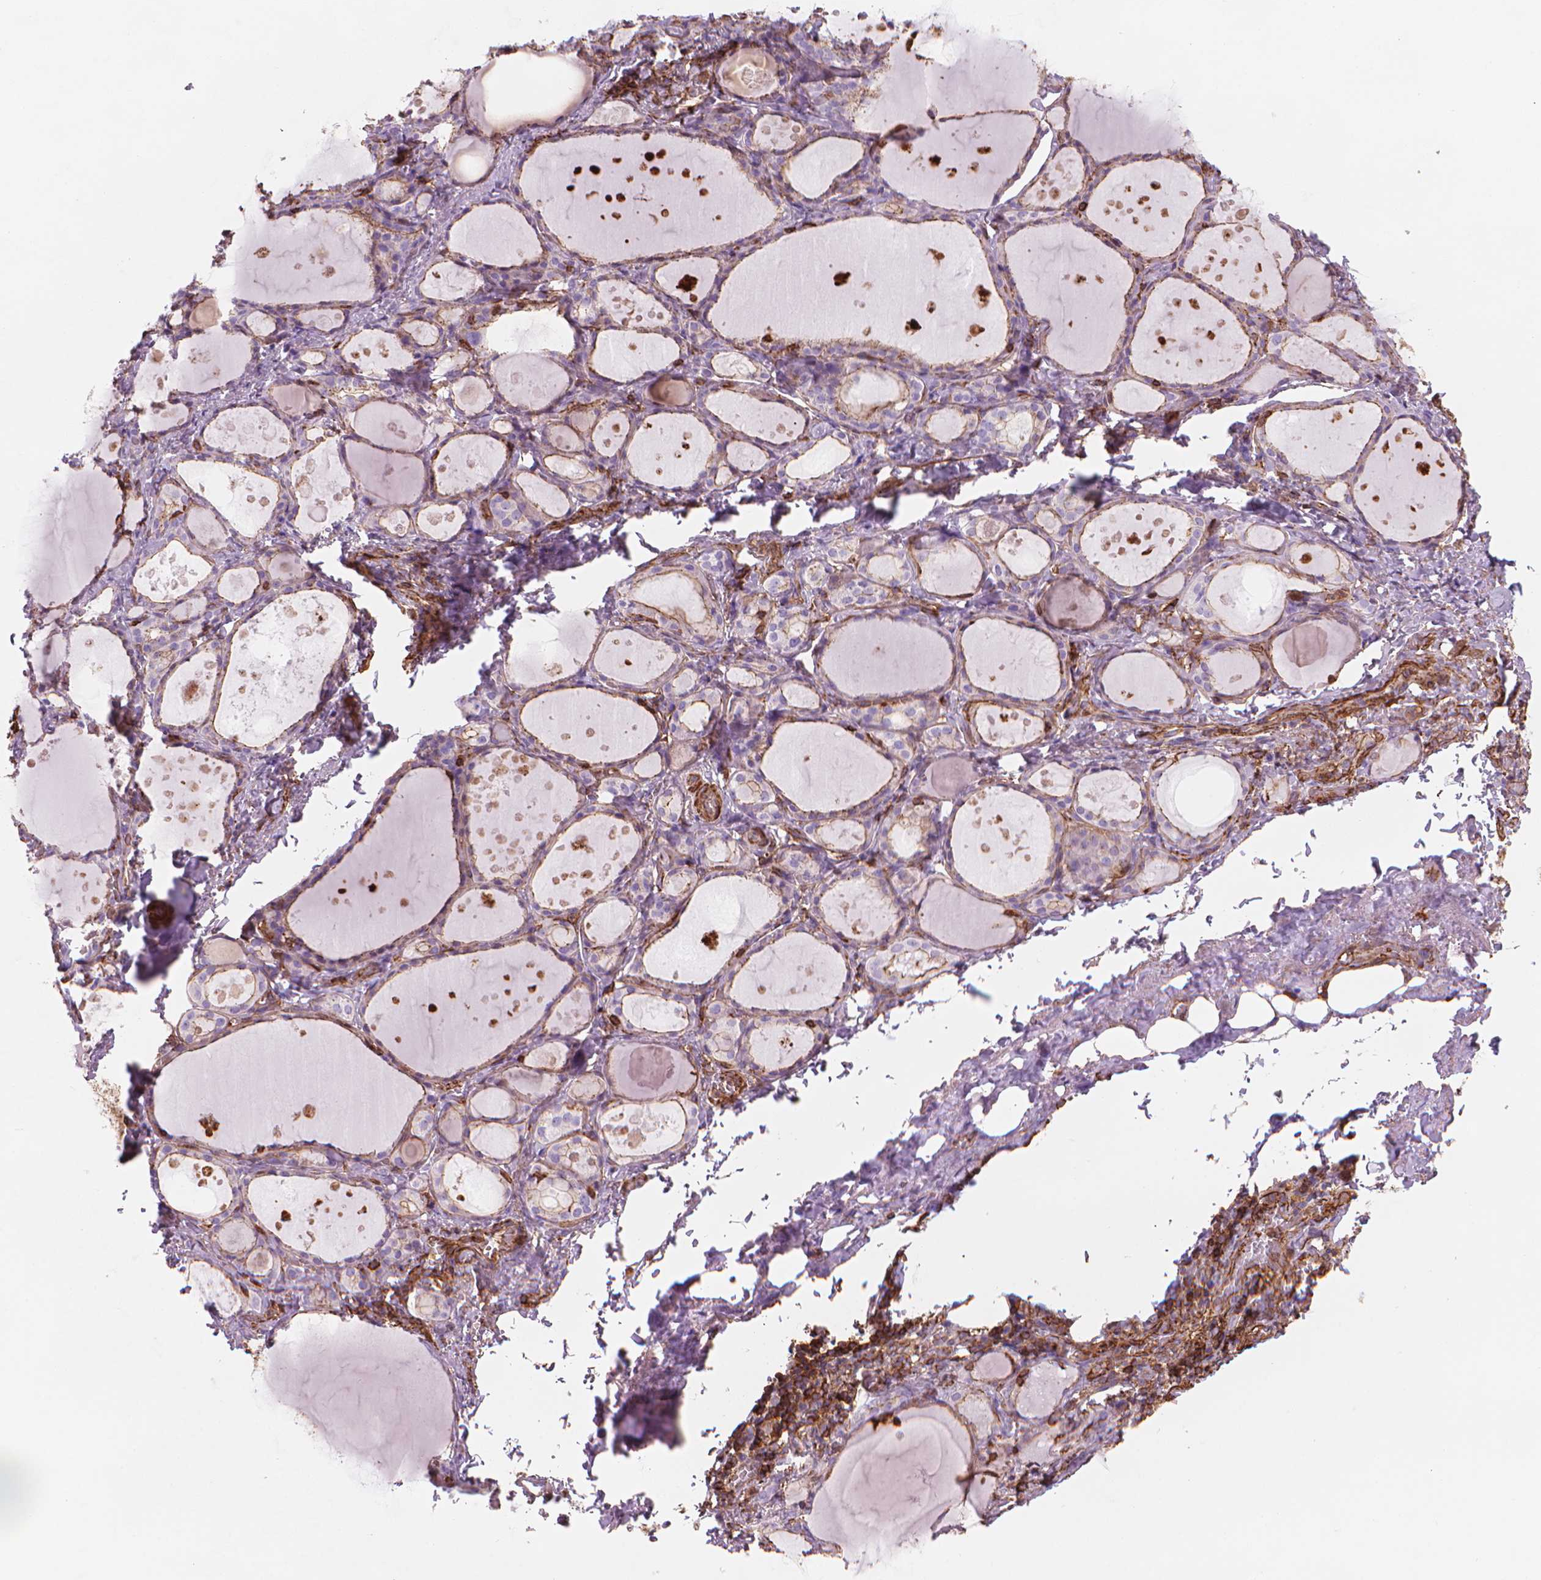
{"staining": {"intensity": "moderate", "quantity": "<25%", "location": "cytoplasmic/membranous"}, "tissue": "thyroid gland", "cell_type": "Glandular cells", "image_type": "normal", "snomed": [{"axis": "morphology", "description": "Normal tissue, NOS"}, {"axis": "topography", "description": "Thyroid gland"}], "caption": "A histopathology image of thyroid gland stained for a protein displays moderate cytoplasmic/membranous brown staining in glandular cells. (DAB IHC, brown staining for protein, blue staining for nuclei).", "gene": "PATJ", "patient": {"sex": "male", "age": 68}}